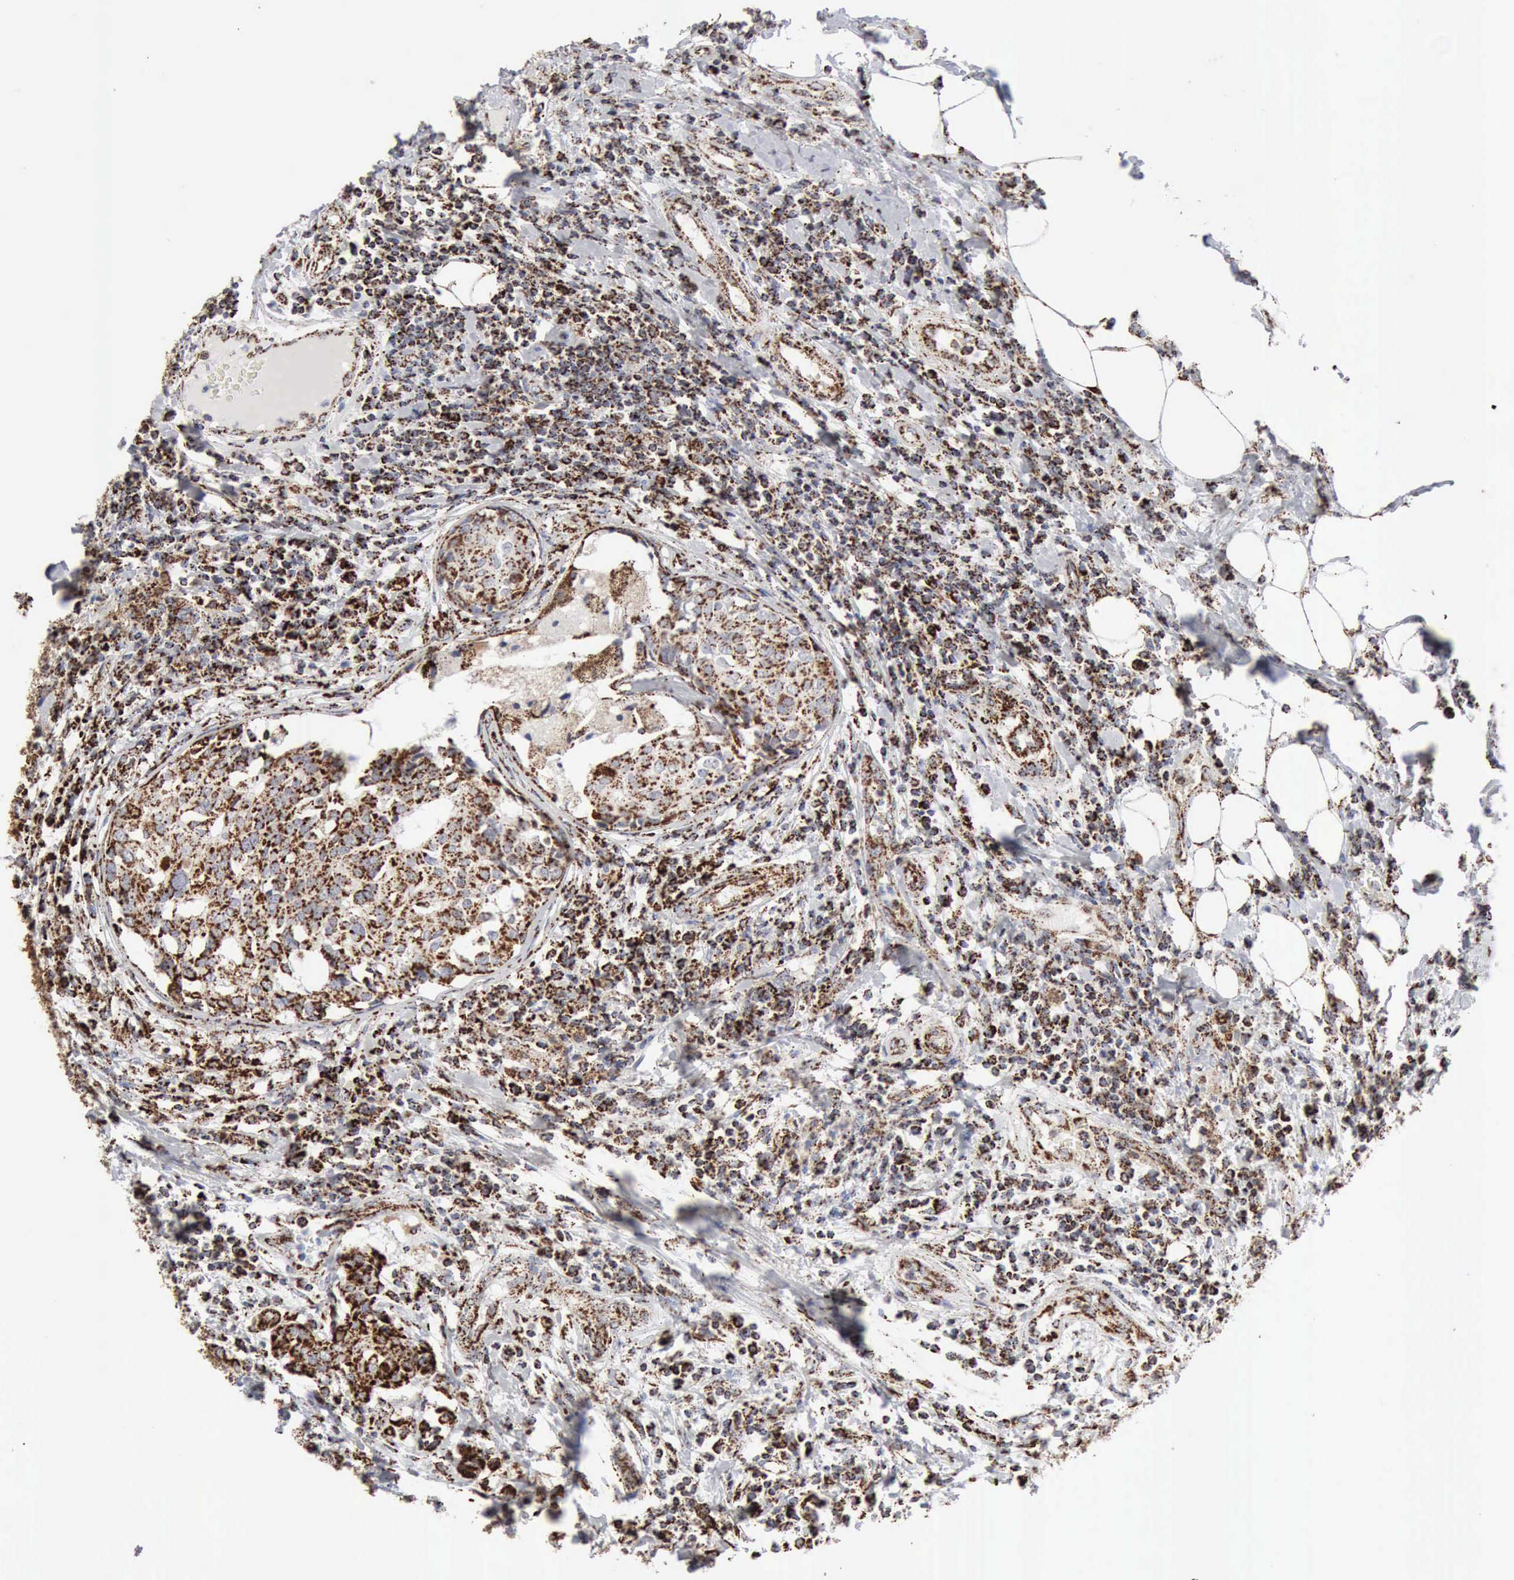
{"staining": {"intensity": "moderate", "quantity": ">75%", "location": "cytoplasmic/membranous"}, "tissue": "breast cancer", "cell_type": "Tumor cells", "image_type": "cancer", "snomed": [{"axis": "morphology", "description": "Duct carcinoma"}, {"axis": "topography", "description": "Breast"}], "caption": "A high-resolution image shows immunohistochemistry (IHC) staining of breast infiltrating ductal carcinoma, which exhibits moderate cytoplasmic/membranous expression in about >75% of tumor cells. Nuclei are stained in blue.", "gene": "ACO2", "patient": {"sex": "female", "age": 27}}